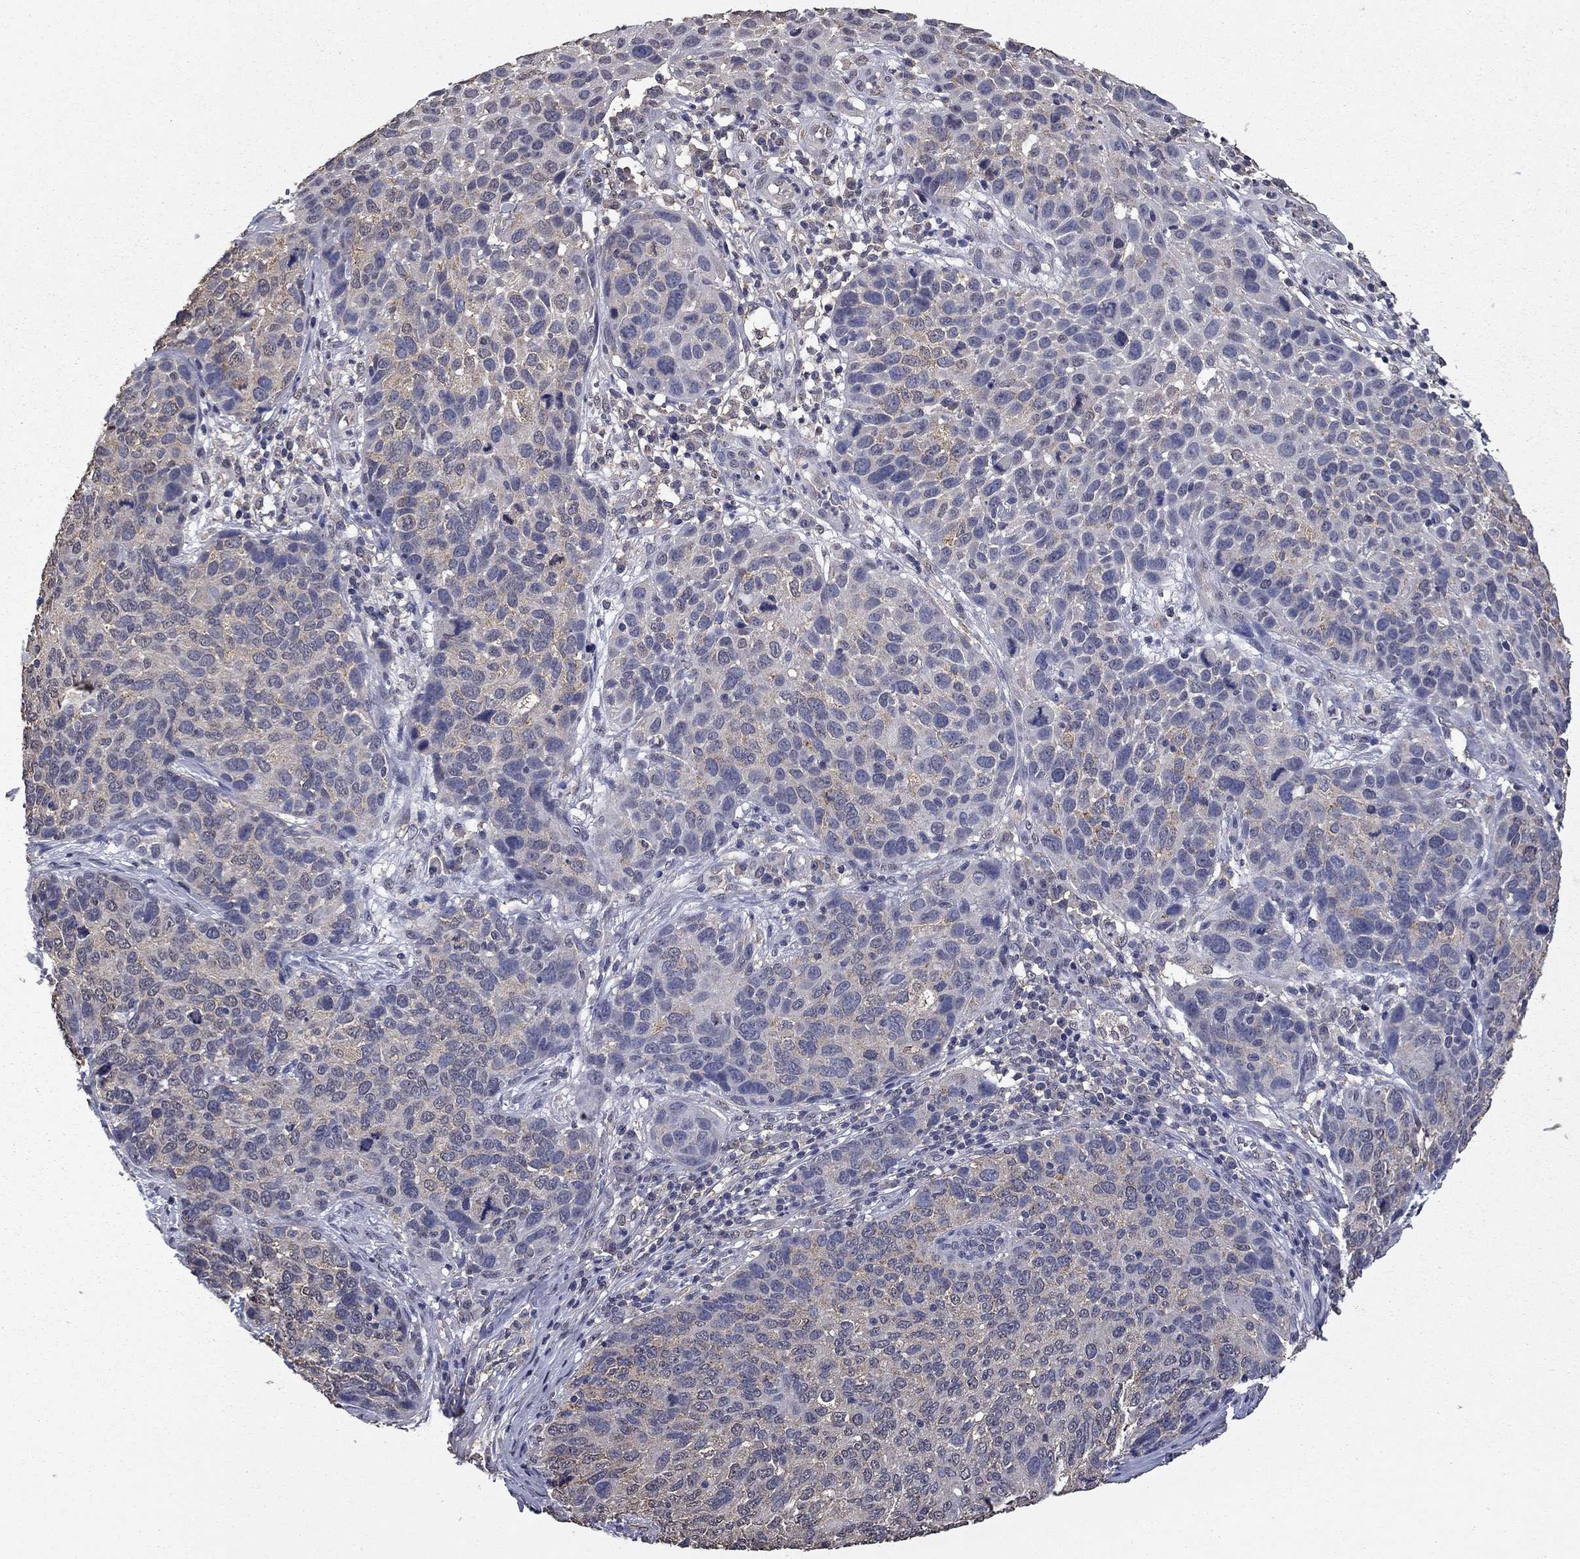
{"staining": {"intensity": "negative", "quantity": "none", "location": "none"}, "tissue": "skin cancer", "cell_type": "Tumor cells", "image_type": "cancer", "snomed": [{"axis": "morphology", "description": "Squamous cell carcinoma, NOS"}, {"axis": "topography", "description": "Skin"}], "caption": "High magnification brightfield microscopy of skin cancer (squamous cell carcinoma) stained with DAB (3,3'-diaminobenzidine) (brown) and counterstained with hematoxylin (blue): tumor cells show no significant positivity.", "gene": "MFAP3L", "patient": {"sex": "male", "age": 92}}